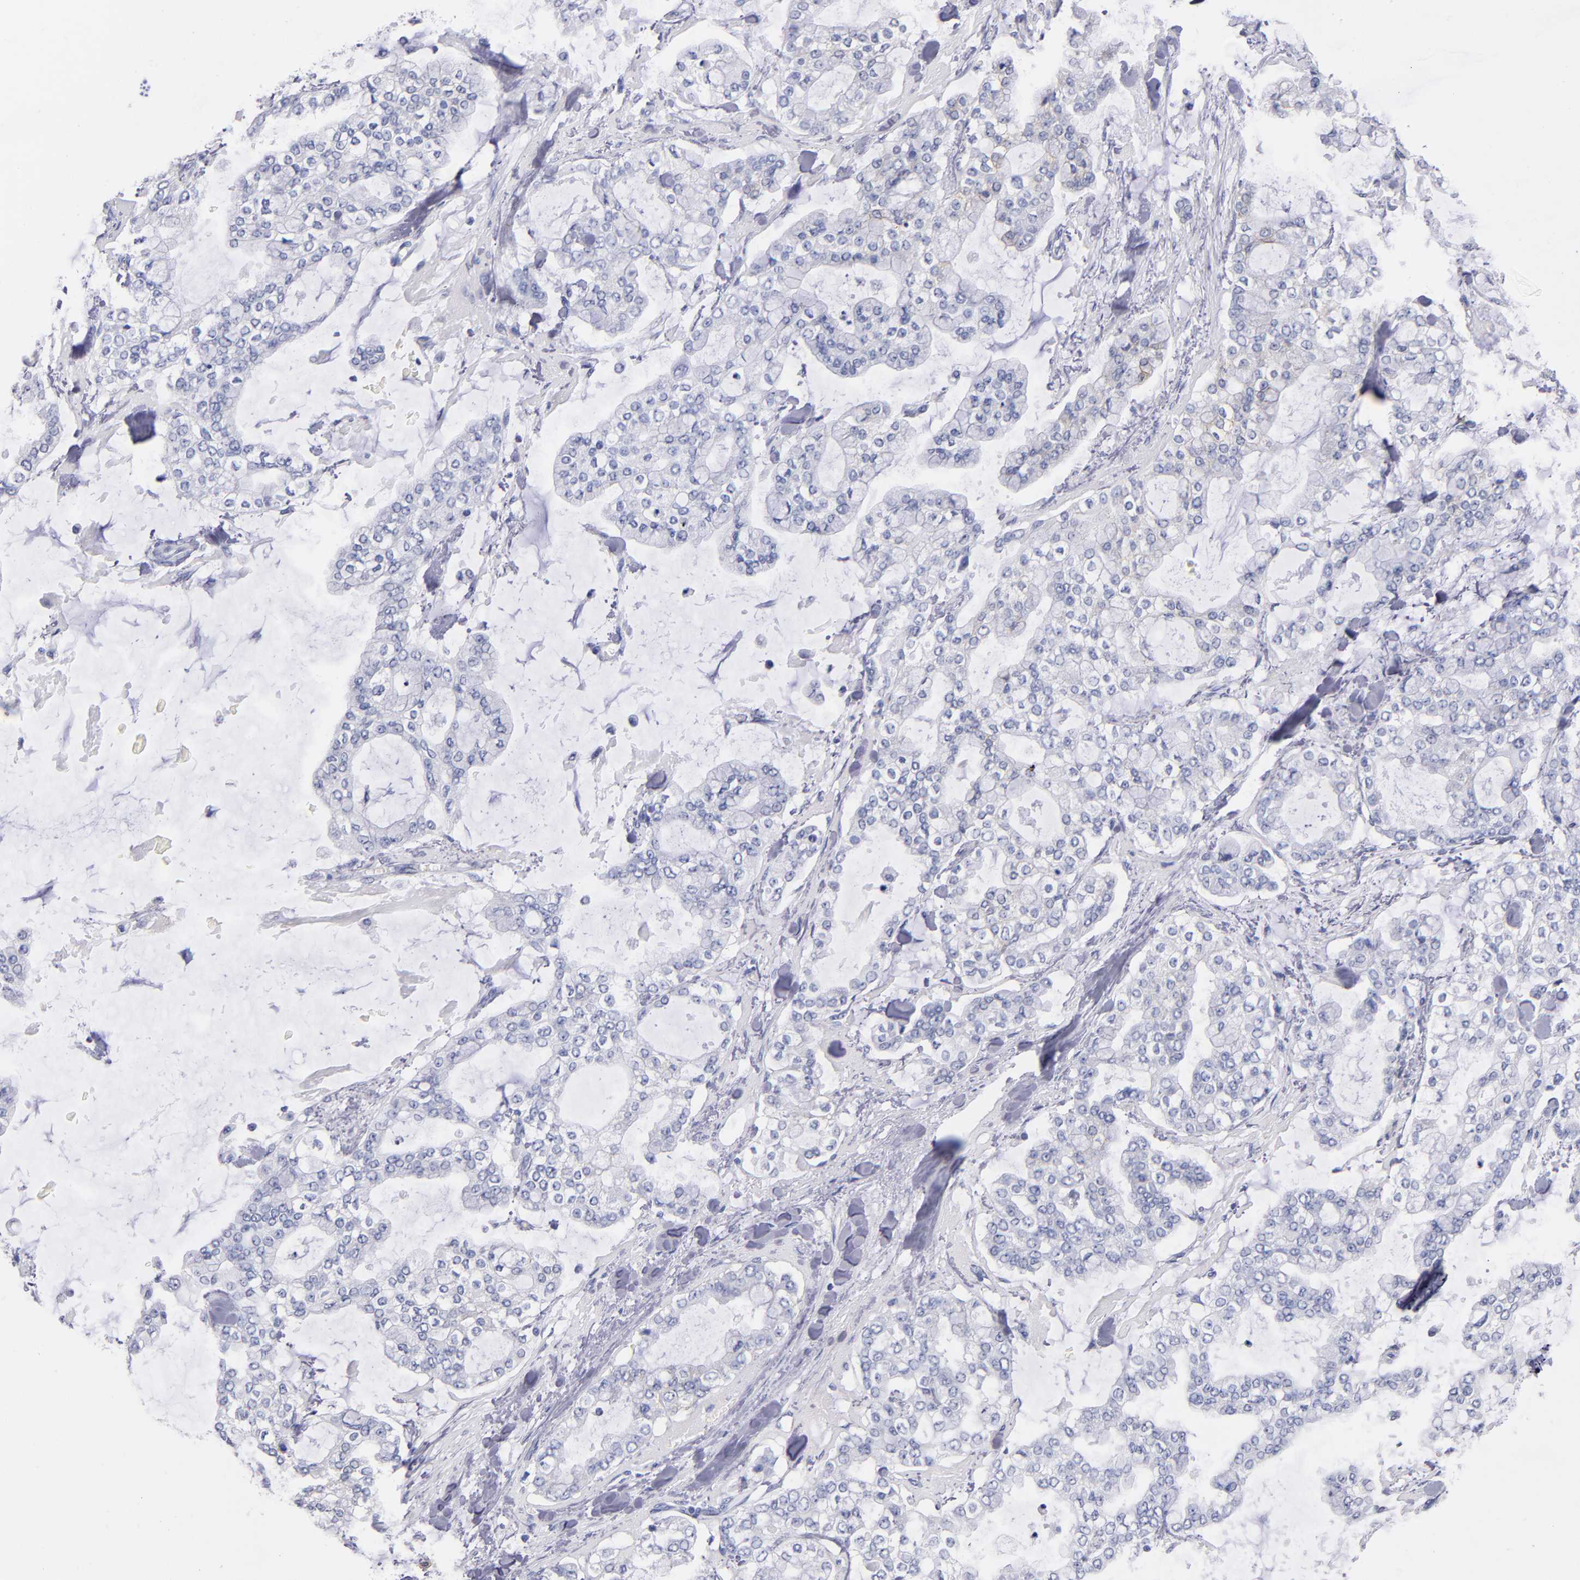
{"staining": {"intensity": "negative", "quantity": "none", "location": "none"}, "tissue": "stomach cancer", "cell_type": "Tumor cells", "image_type": "cancer", "snomed": [{"axis": "morphology", "description": "Normal tissue, NOS"}, {"axis": "morphology", "description": "Adenocarcinoma, NOS"}, {"axis": "topography", "description": "Stomach, upper"}, {"axis": "topography", "description": "Stomach"}], "caption": "The photomicrograph shows no staining of tumor cells in stomach cancer.", "gene": "KIT", "patient": {"sex": "male", "age": 76}}